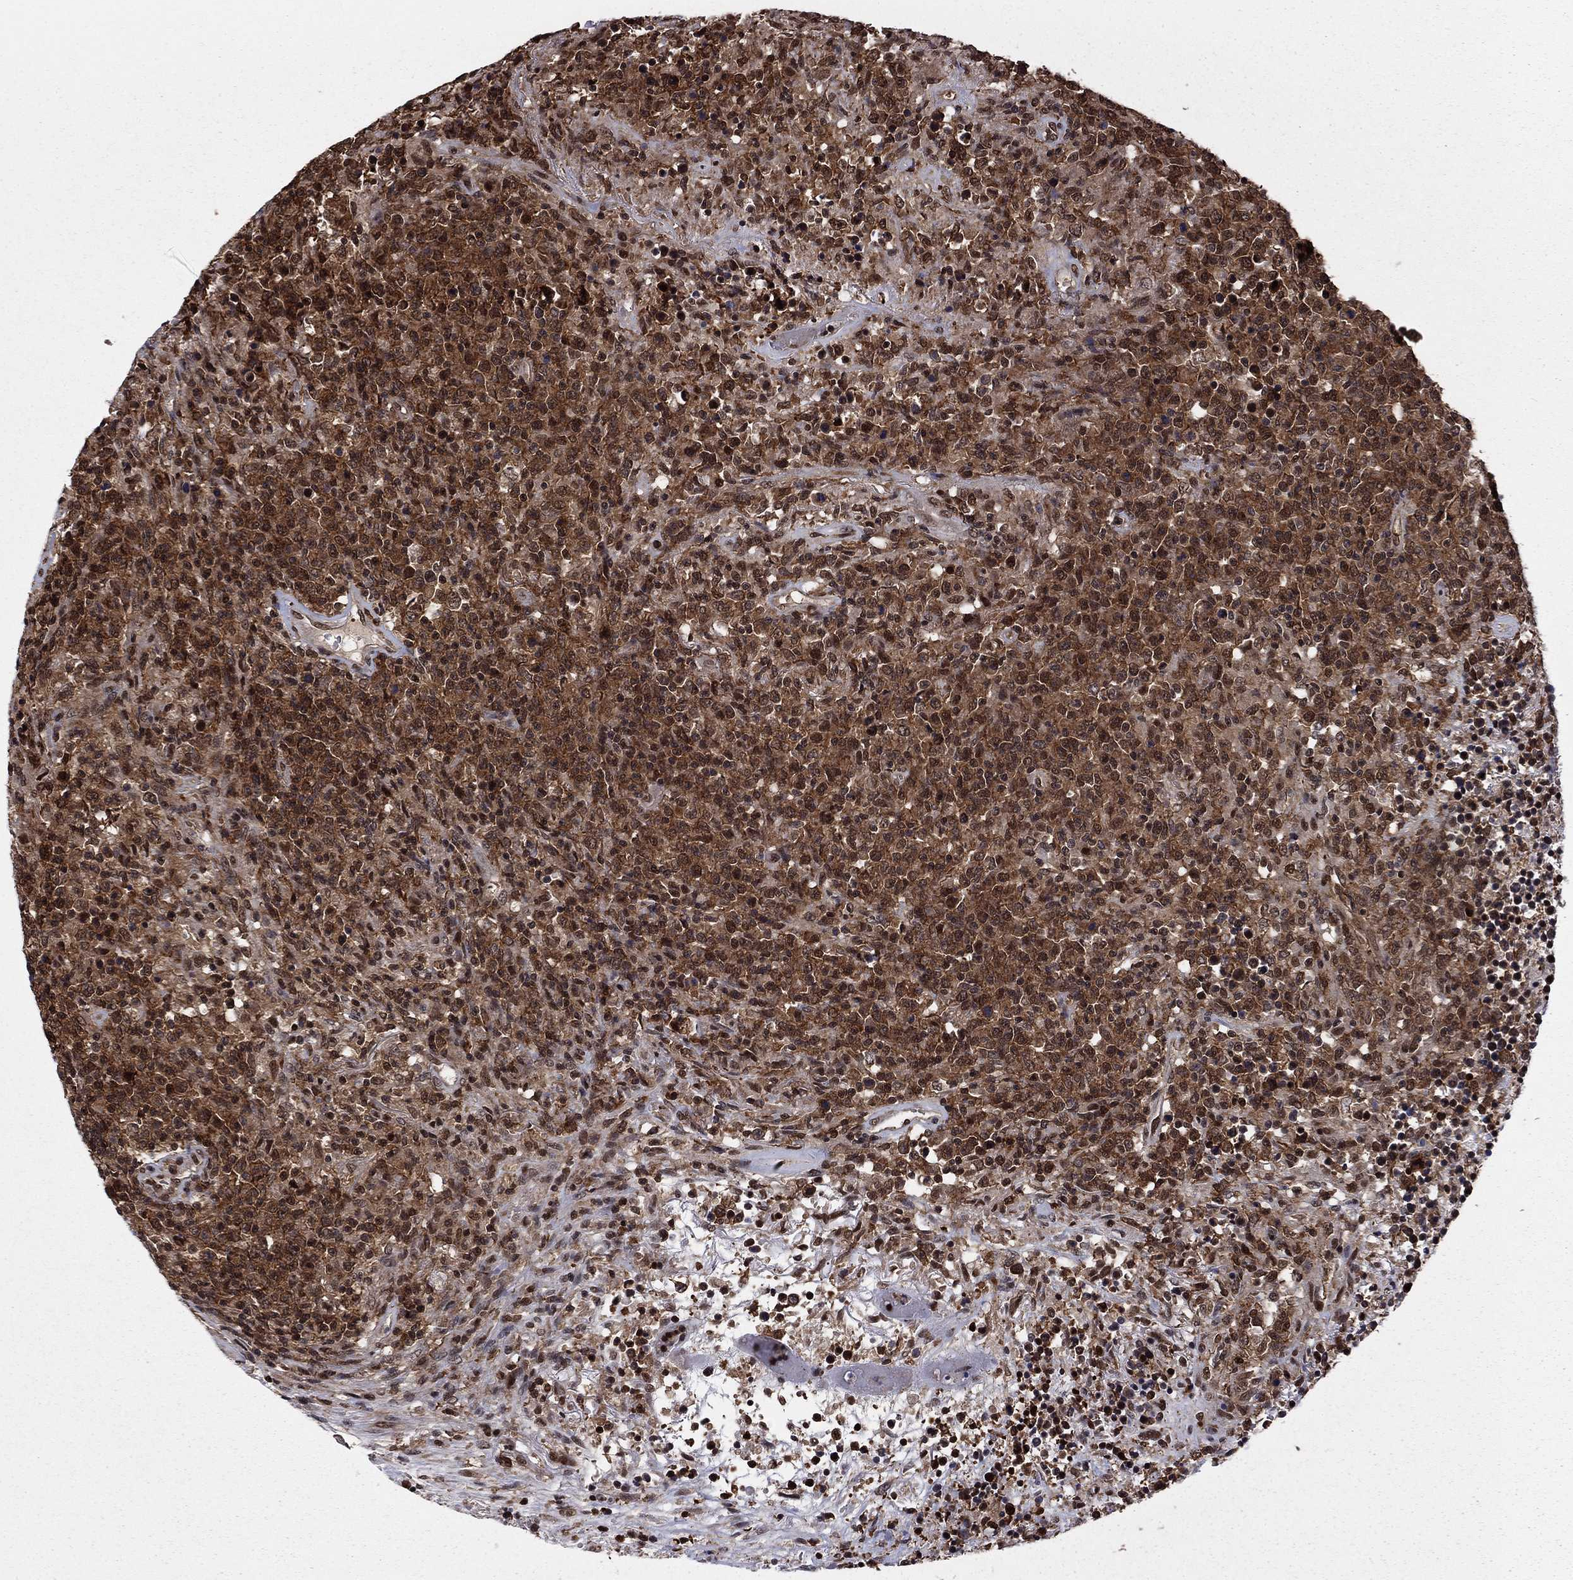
{"staining": {"intensity": "strong", "quantity": "25%-75%", "location": "cytoplasmic/membranous,nuclear"}, "tissue": "lymphoma", "cell_type": "Tumor cells", "image_type": "cancer", "snomed": [{"axis": "morphology", "description": "Malignant lymphoma, non-Hodgkin's type, High grade"}, {"axis": "topography", "description": "Lung"}], "caption": "This is a photomicrograph of immunohistochemistry staining of lymphoma, which shows strong positivity in the cytoplasmic/membranous and nuclear of tumor cells.", "gene": "PSMD2", "patient": {"sex": "male", "age": 79}}